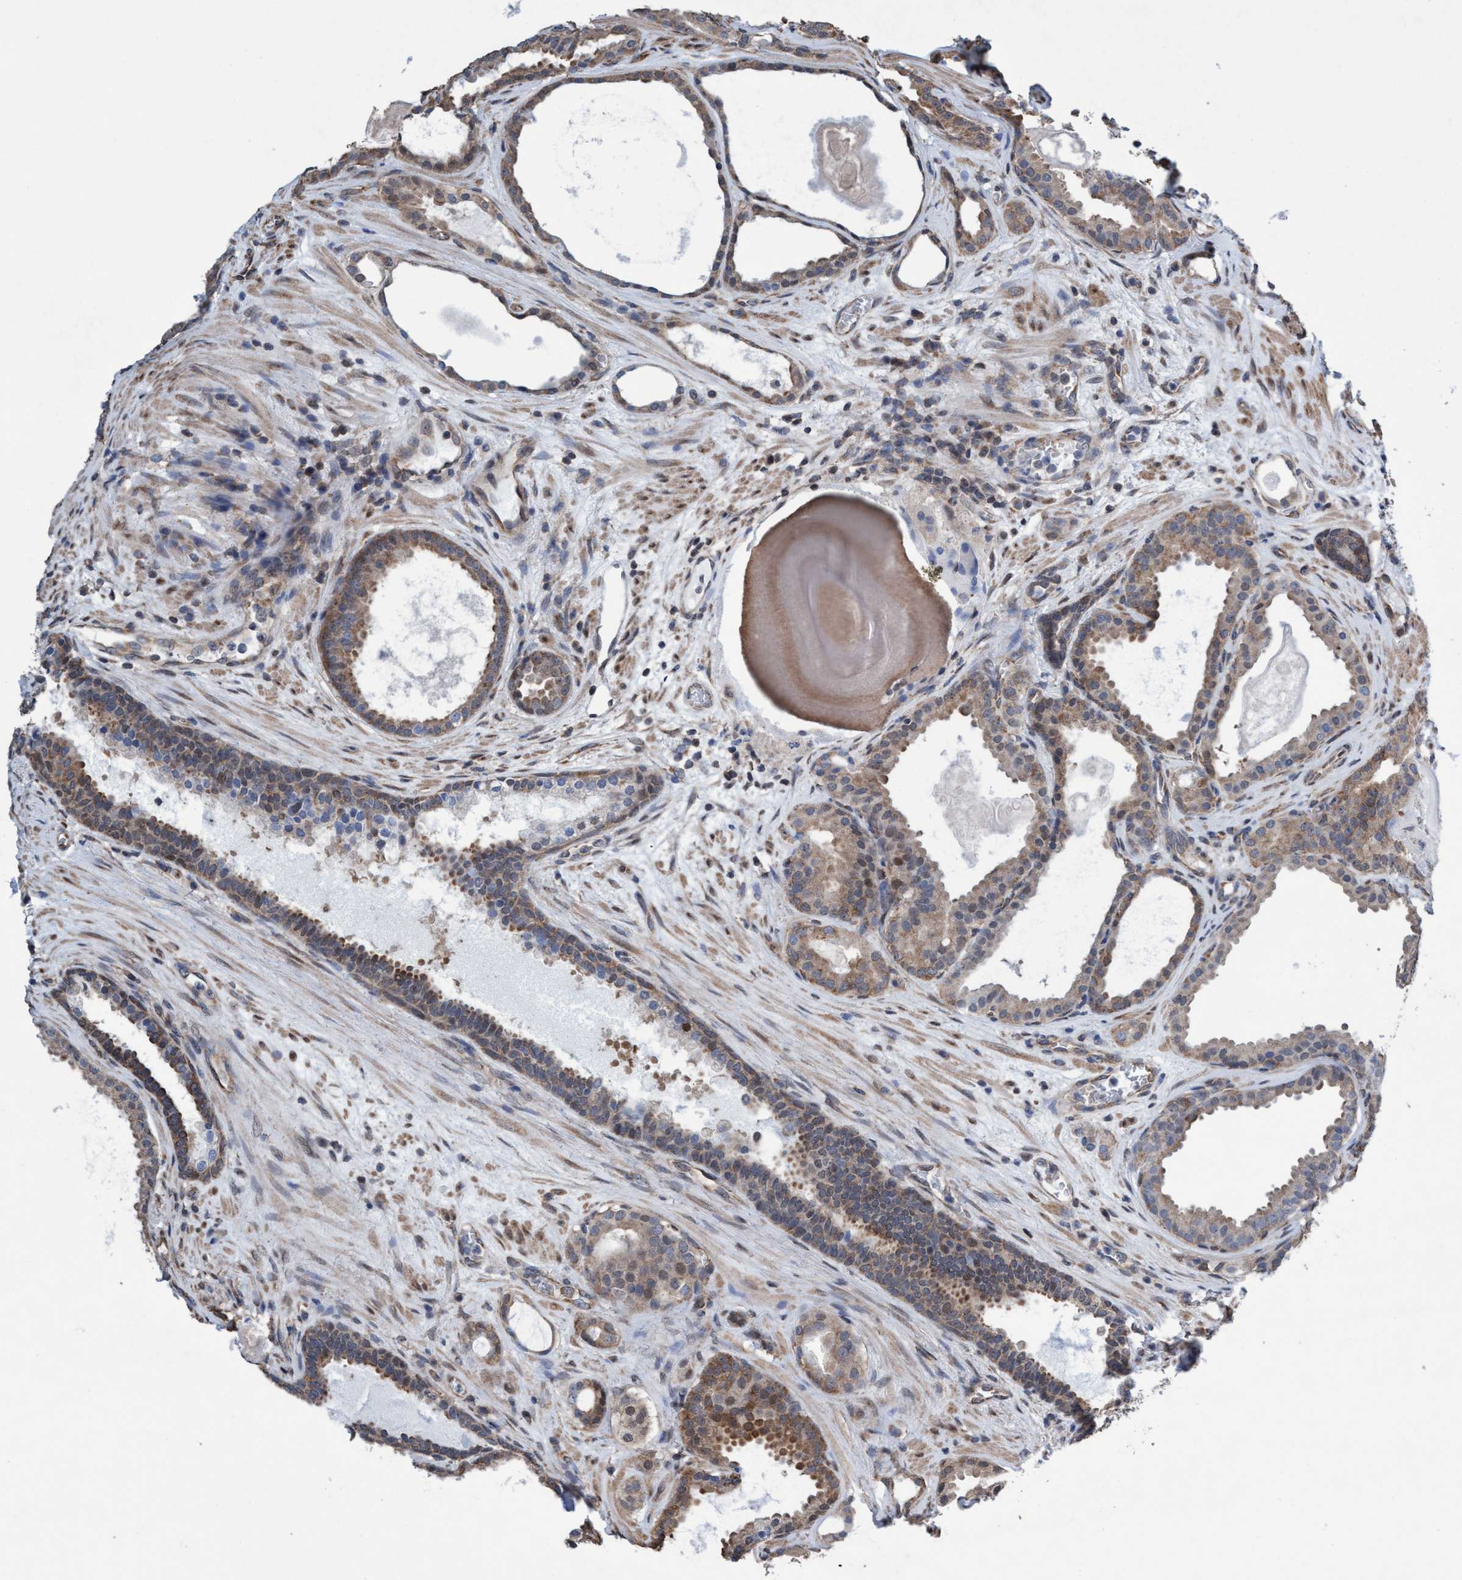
{"staining": {"intensity": "weak", "quantity": ">75%", "location": "cytoplasmic/membranous"}, "tissue": "prostate cancer", "cell_type": "Tumor cells", "image_type": "cancer", "snomed": [{"axis": "morphology", "description": "Adenocarcinoma, High grade"}, {"axis": "topography", "description": "Prostate"}], "caption": "Brown immunohistochemical staining in high-grade adenocarcinoma (prostate) exhibits weak cytoplasmic/membranous positivity in about >75% of tumor cells.", "gene": "METAP2", "patient": {"sex": "male", "age": 60}}